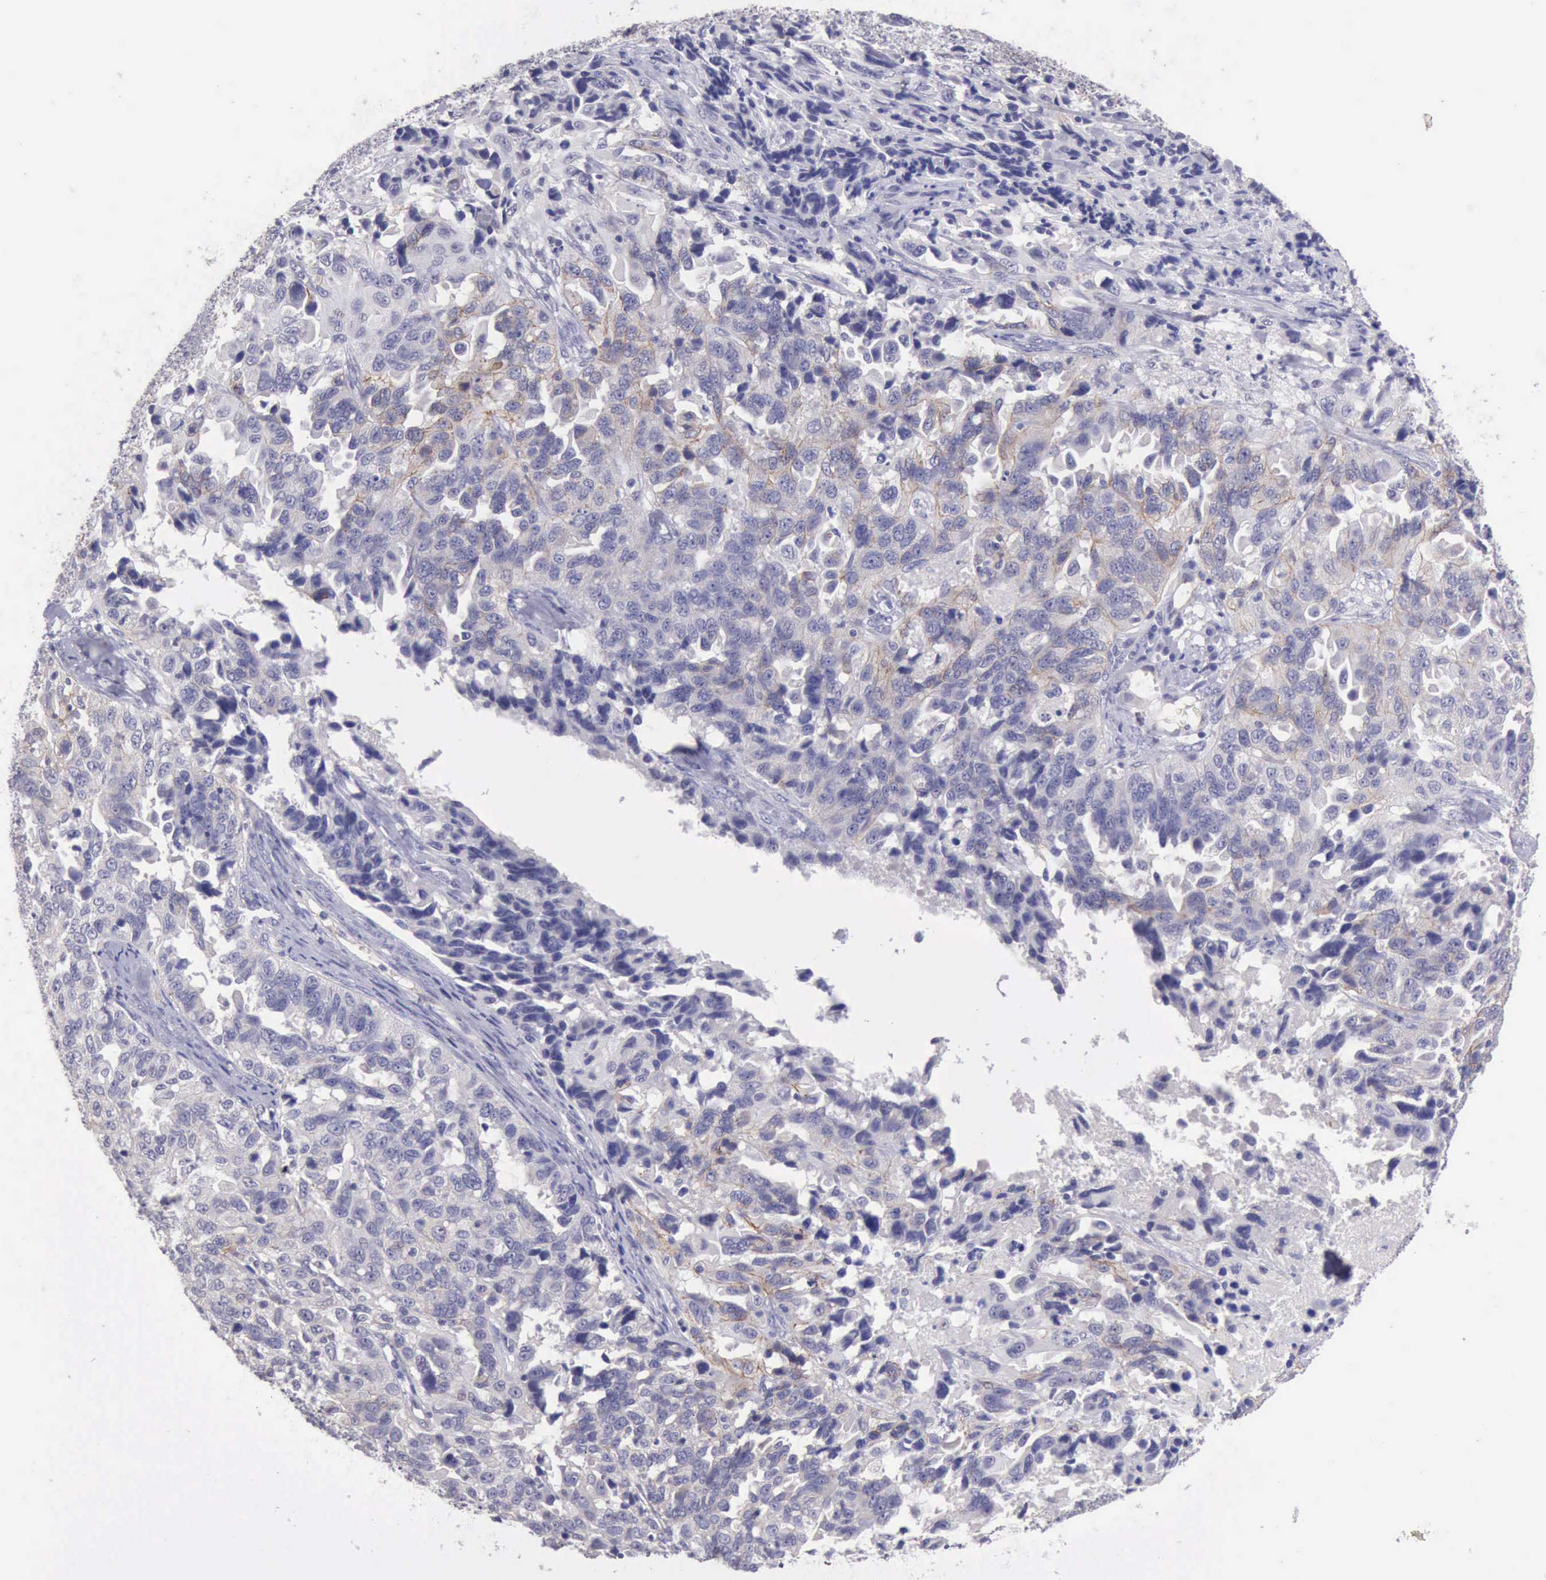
{"staining": {"intensity": "weak", "quantity": "<25%", "location": "cytoplasmic/membranous"}, "tissue": "ovarian cancer", "cell_type": "Tumor cells", "image_type": "cancer", "snomed": [{"axis": "morphology", "description": "Cystadenocarcinoma, serous, NOS"}, {"axis": "topography", "description": "Ovary"}], "caption": "Tumor cells are negative for protein expression in human ovarian serous cystadenocarcinoma.", "gene": "KCND1", "patient": {"sex": "female", "age": 82}}